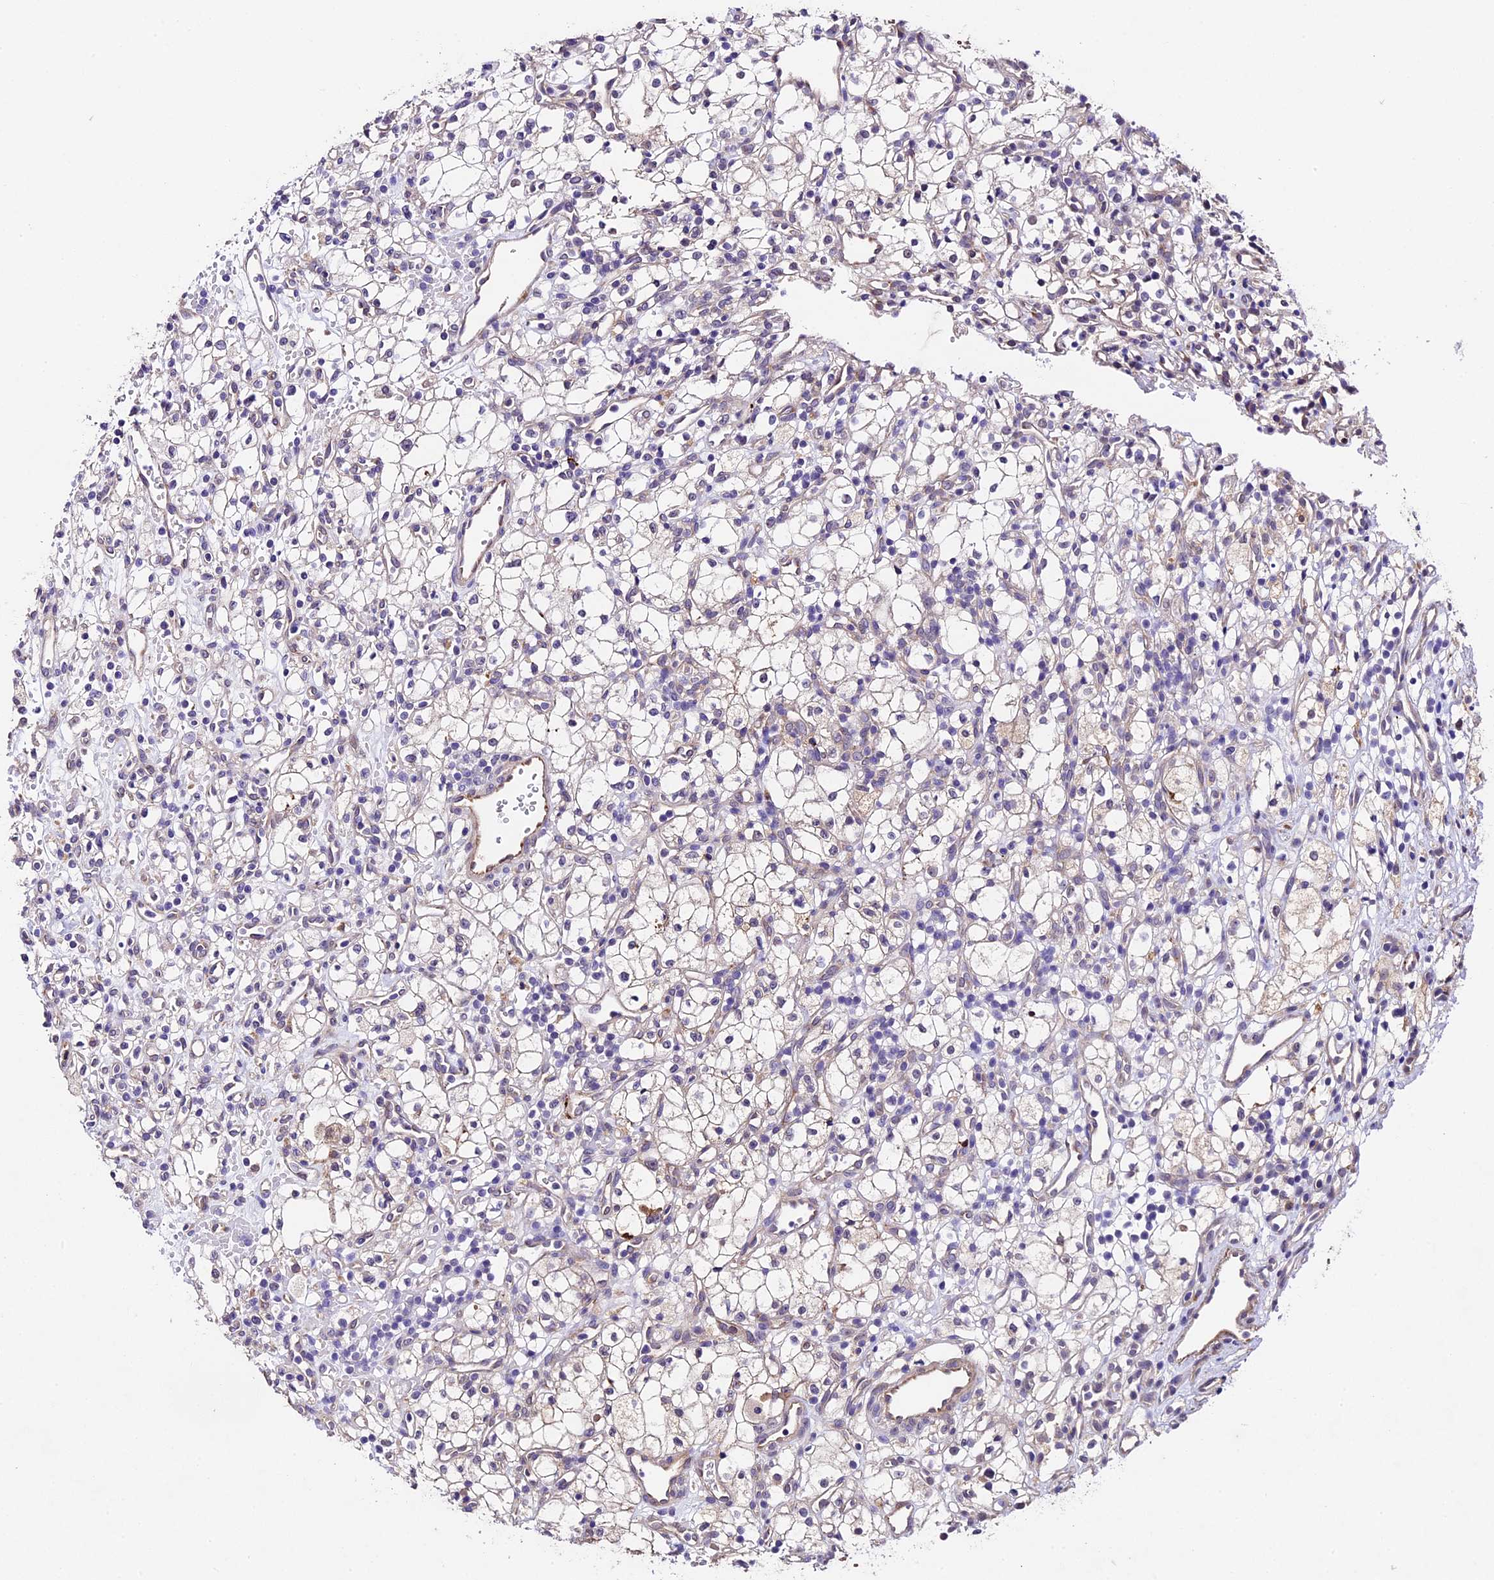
{"staining": {"intensity": "negative", "quantity": "none", "location": "none"}, "tissue": "renal cancer", "cell_type": "Tumor cells", "image_type": "cancer", "snomed": [{"axis": "morphology", "description": "Adenocarcinoma, NOS"}, {"axis": "topography", "description": "Kidney"}], "caption": "High power microscopy micrograph of an immunohistochemistry (IHC) photomicrograph of adenocarcinoma (renal), revealing no significant positivity in tumor cells. (DAB (3,3'-diaminobenzidine) IHC with hematoxylin counter stain).", "gene": "LSM7", "patient": {"sex": "male", "age": 59}}